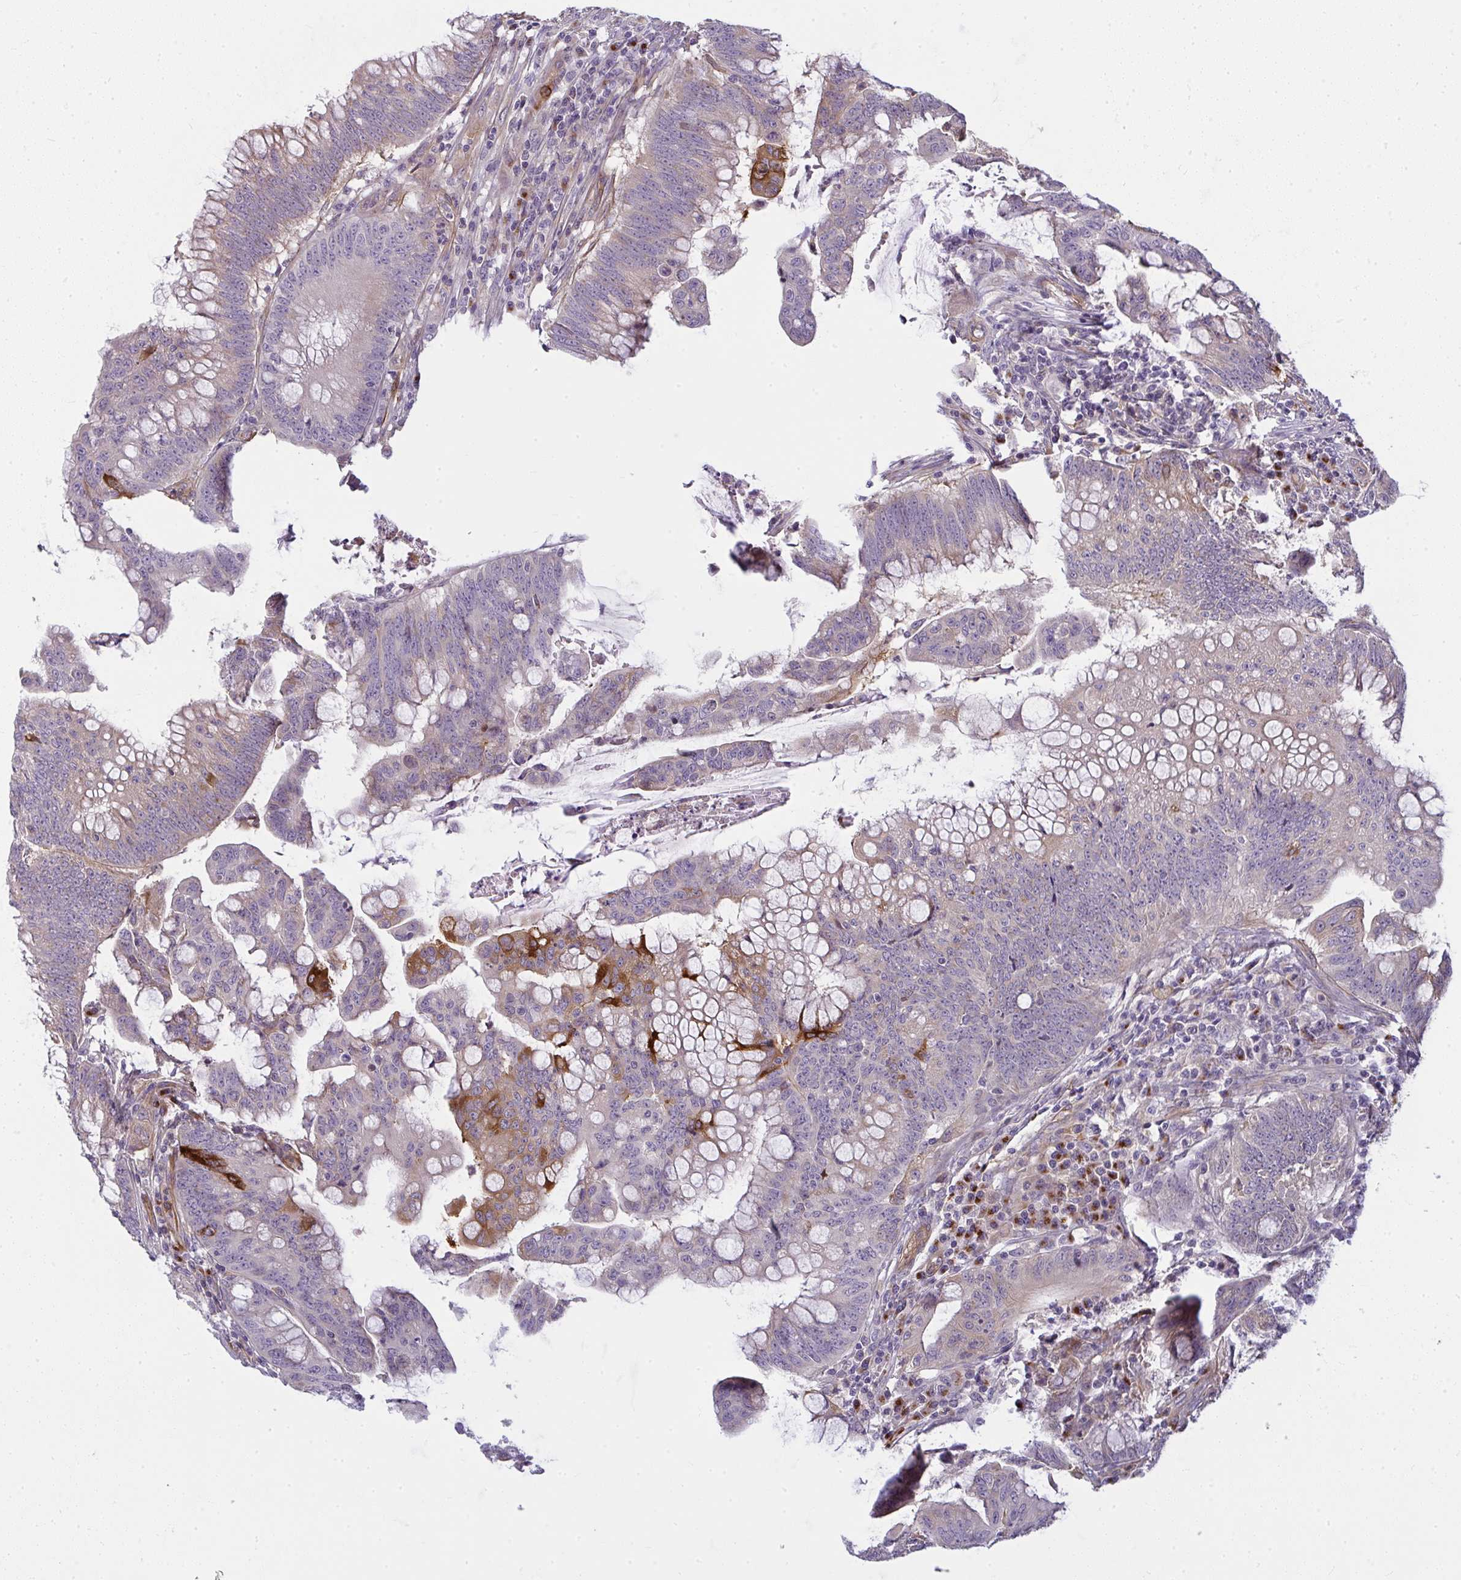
{"staining": {"intensity": "moderate", "quantity": "<25%", "location": "cytoplasmic/membranous"}, "tissue": "colorectal cancer", "cell_type": "Tumor cells", "image_type": "cancer", "snomed": [{"axis": "morphology", "description": "Adenocarcinoma, NOS"}, {"axis": "topography", "description": "Colon"}], "caption": "DAB (3,3'-diaminobenzidine) immunohistochemical staining of human colorectal cancer (adenocarcinoma) demonstrates moderate cytoplasmic/membranous protein positivity in about <25% of tumor cells.", "gene": "IFIT3", "patient": {"sex": "male", "age": 62}}